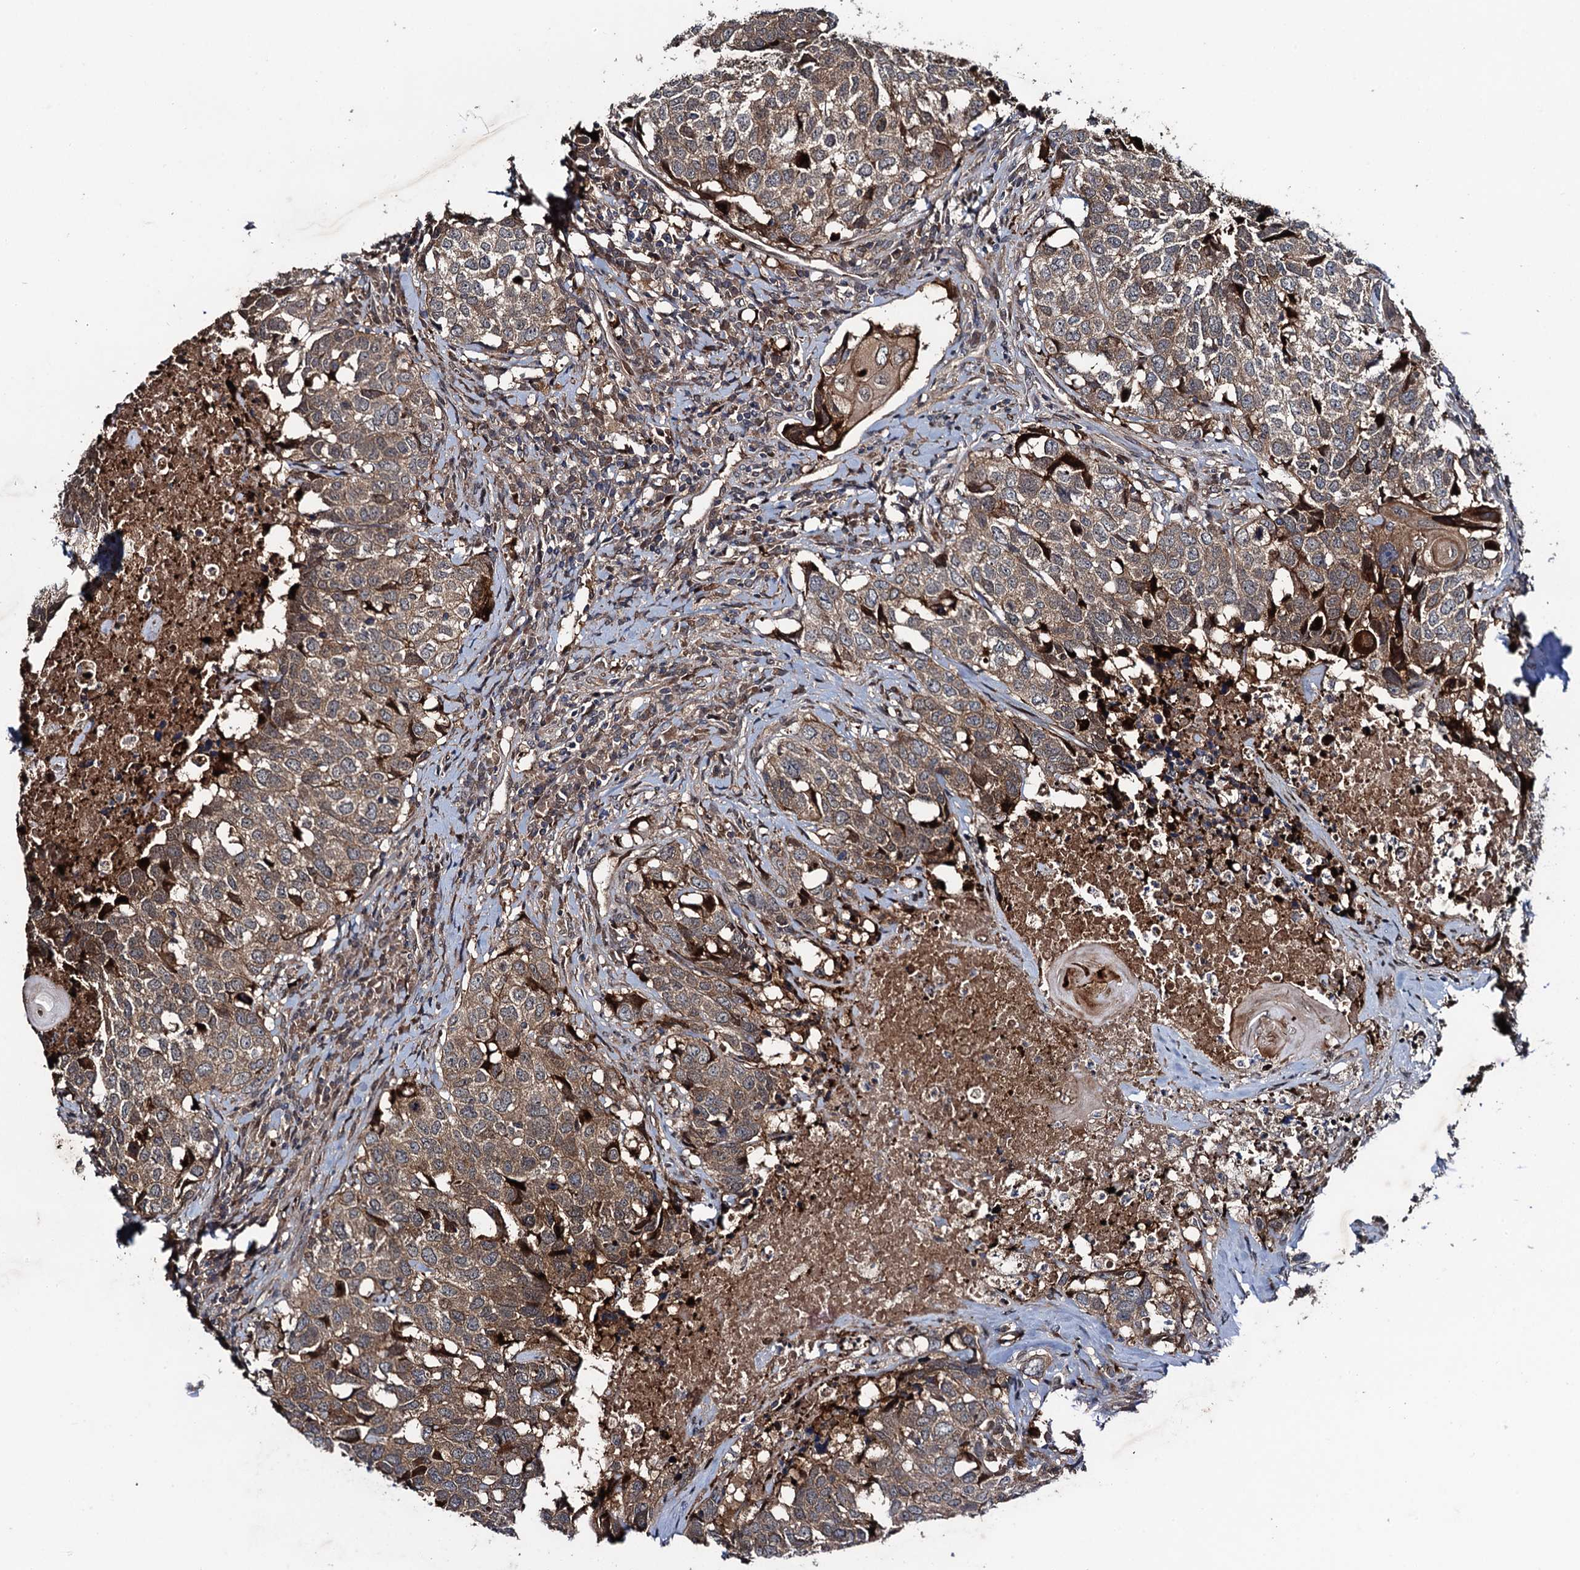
{"staining": {"intensity": "strong", "quantity": ">75%", "location": "cytoplasmic/membranous"}, "tissue": "head and neck cancer", "cell_type": "Tumor cells", "image_type": "cancer", "snomed": [{"axis": "morphology", "description": "Squamous cell carcinoma, NOS"}, {"axis": "topography", "description": "Head-Neck"}], "caption": "Human squamous cell carcinoma (head and neck) stained with a protein marker exhibits strong staining in tumor cells.", "gene": "RHOBTB1", "patient": {"sex": "male", "age": 66}}